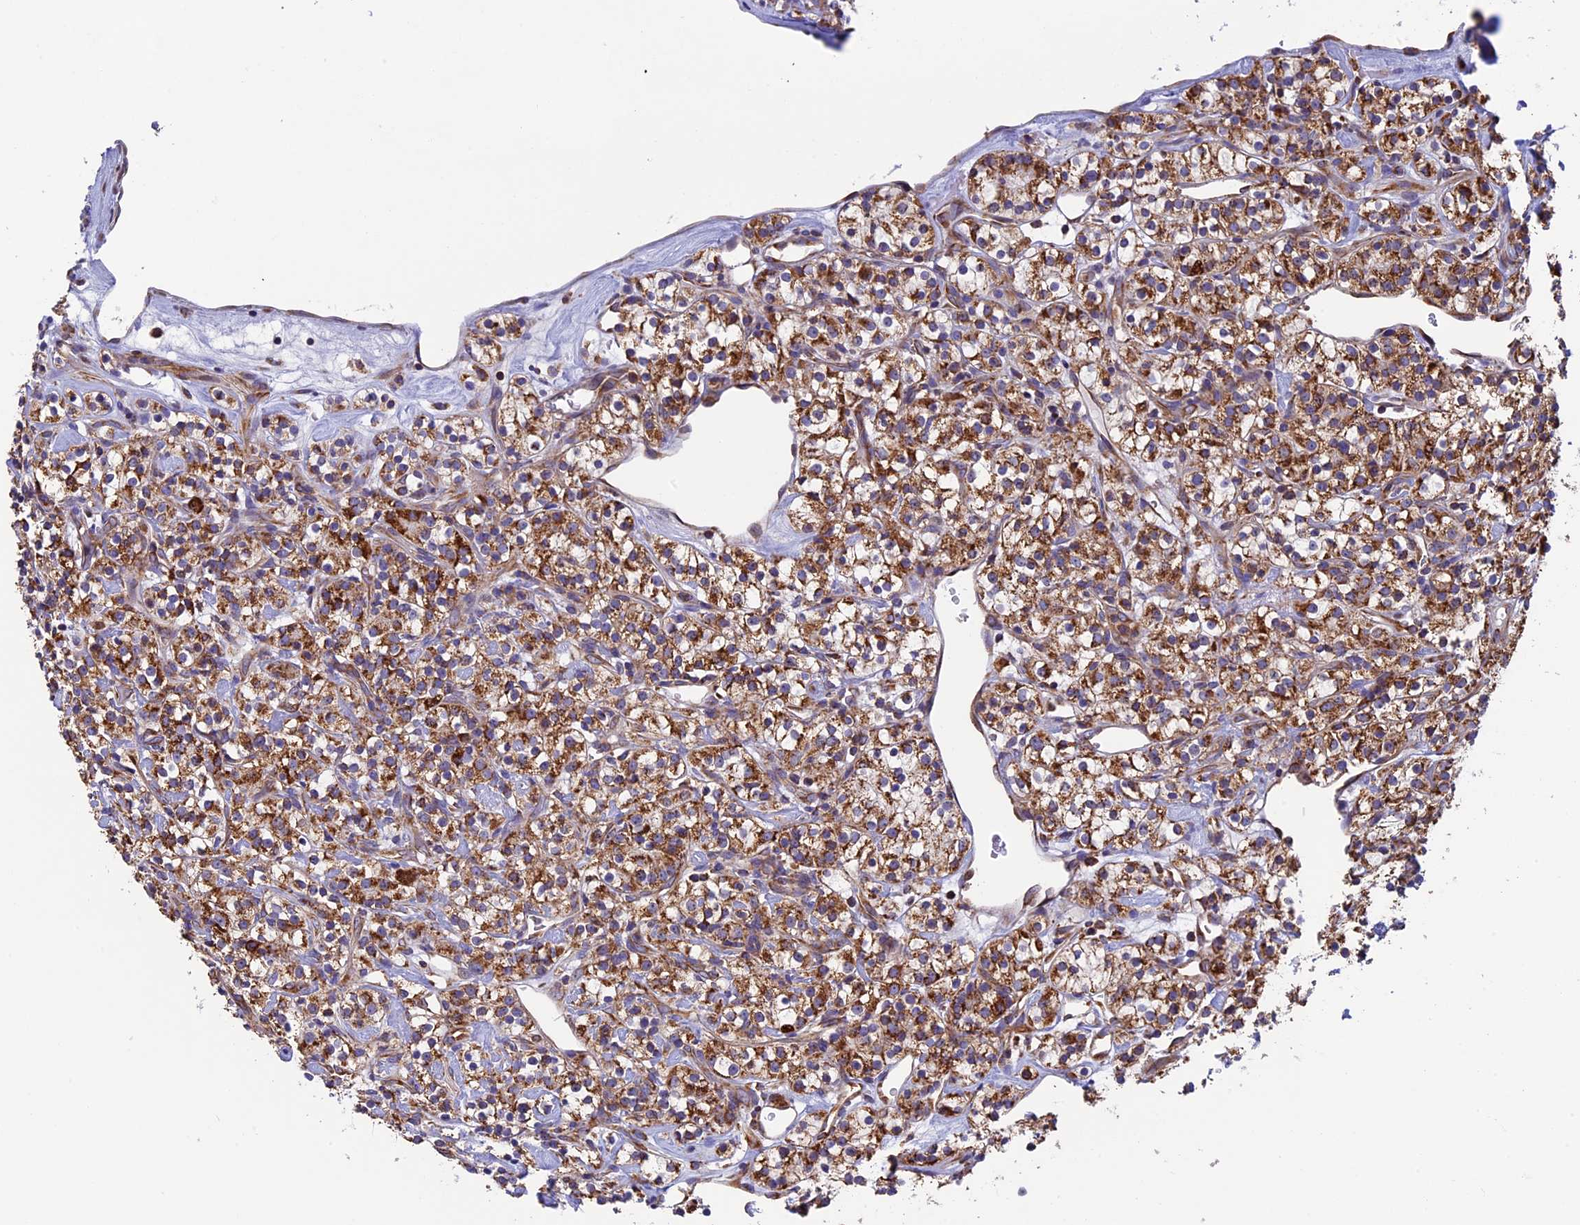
{"staining": {"intensity": "moderate", "quantity": ">75%", "location": "cytoplasmic/membranous"}, "tissue": "renal cancer", "cell_type": "Tumor cells", "image_type": "cancer", "snomed": [{"axis": "morphology", "description": "Adenocarcinoma, NOS"}, {"axis": "topography", "description": "Kidney"}], "caption": "The image shows immunohistochemical staining of renal cancer (adenocarcinoma). There is moderate cytoplasmic/membranous expression is seen in approximately >75% of tumor cells.", "gene": "SLC9A5", "patient": {"sex": "male", "age": 77}}